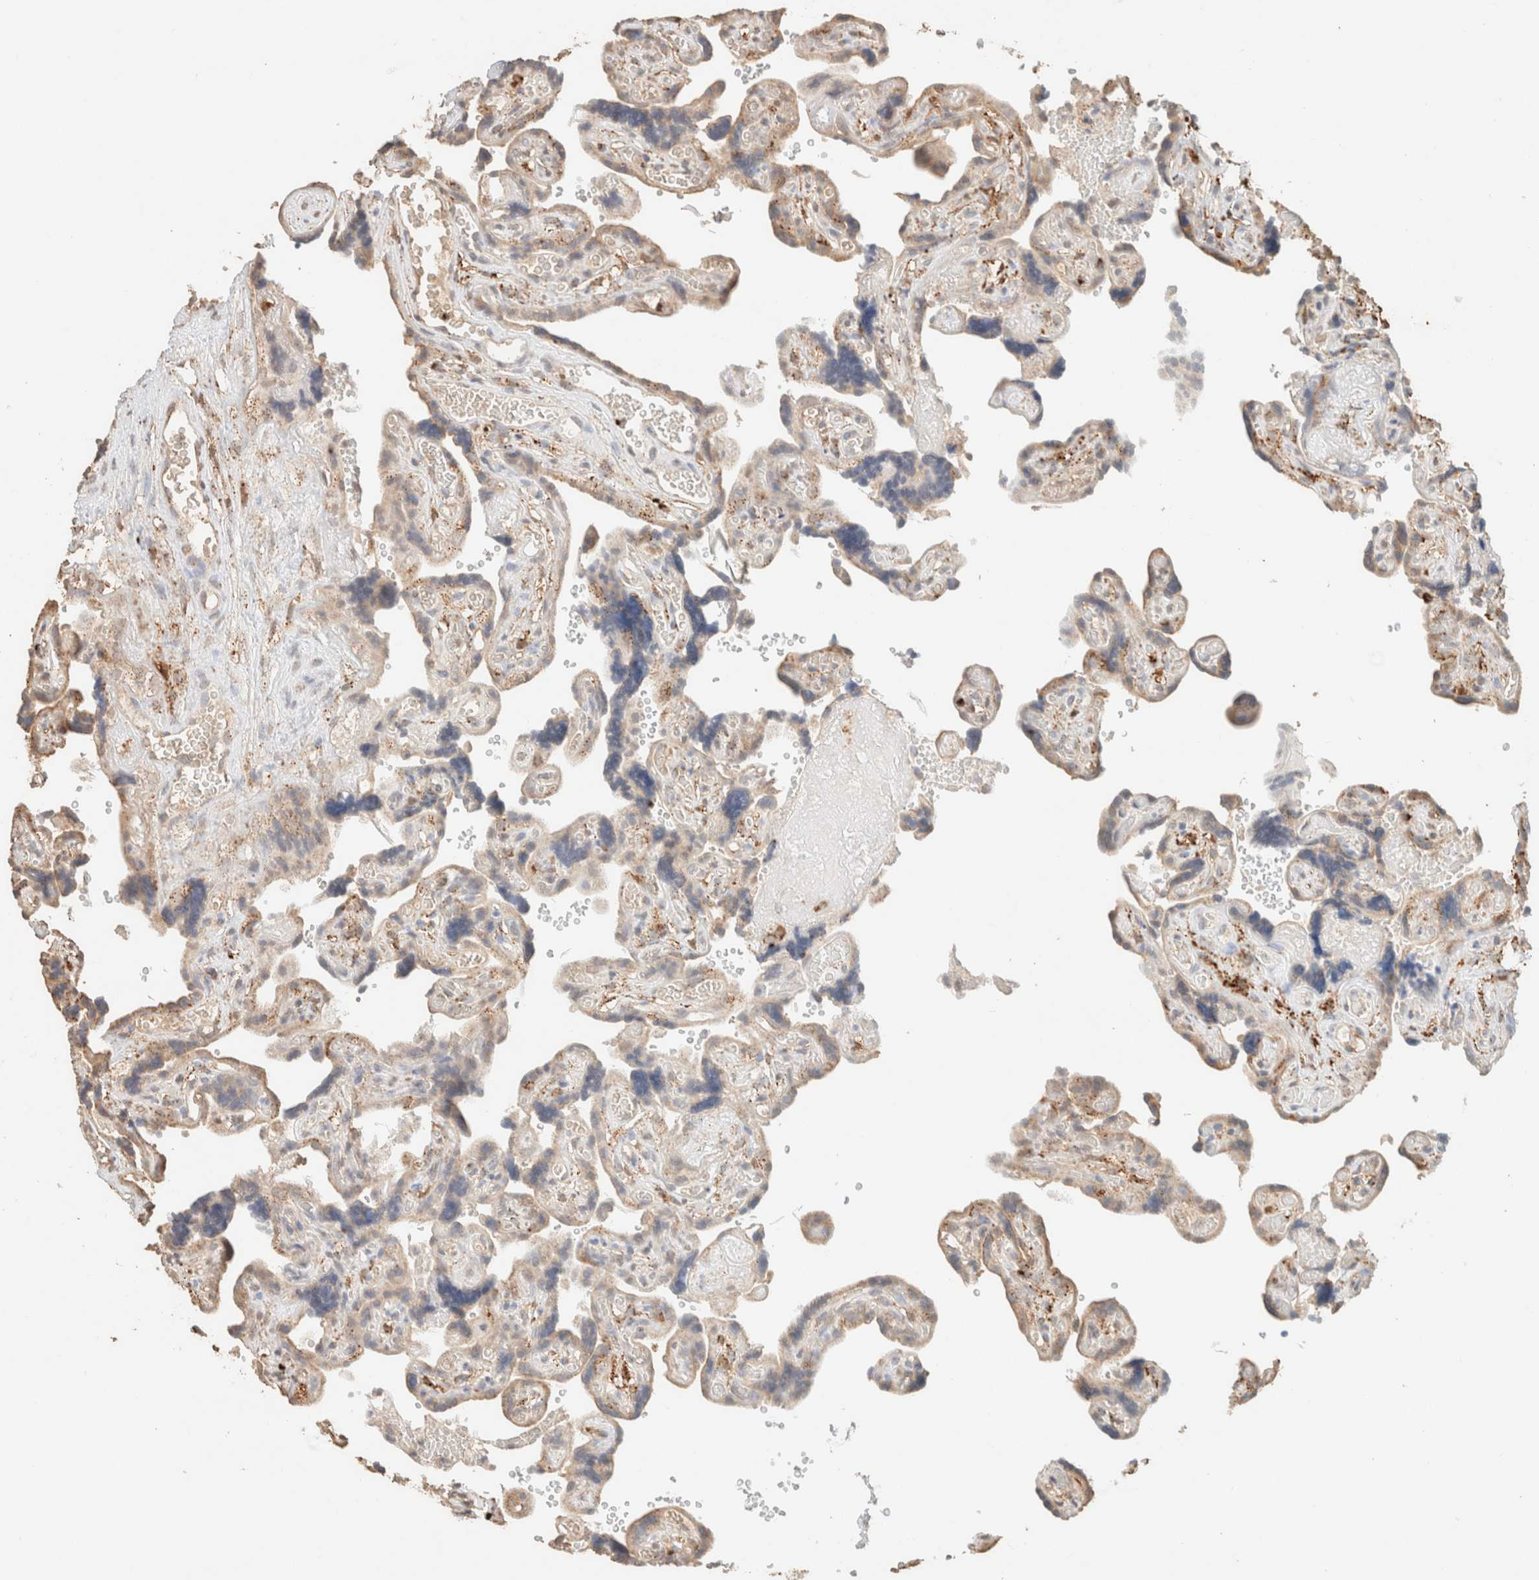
{"staining": {"intensity": "moderate", "quantity": "<25%", "location": "cytoplasmic/membranous"}, "tissue": "placenta", "cell_type": "Trophoblastic cells", "image_type": "normal", "snomed": [{"axis": "morphology", "description": "Normal tissue, NOS"}, {"axis": "topography", "description": "Placenta"}], "caption": "Placenta stained with immunohistochemistry (IHC) reveals moderate cytoplasmic/membranous staining in approximately <25% of trophoblastic cells.", "gene": "CTSC", "patient": {"sex": "female", "age": 30}}